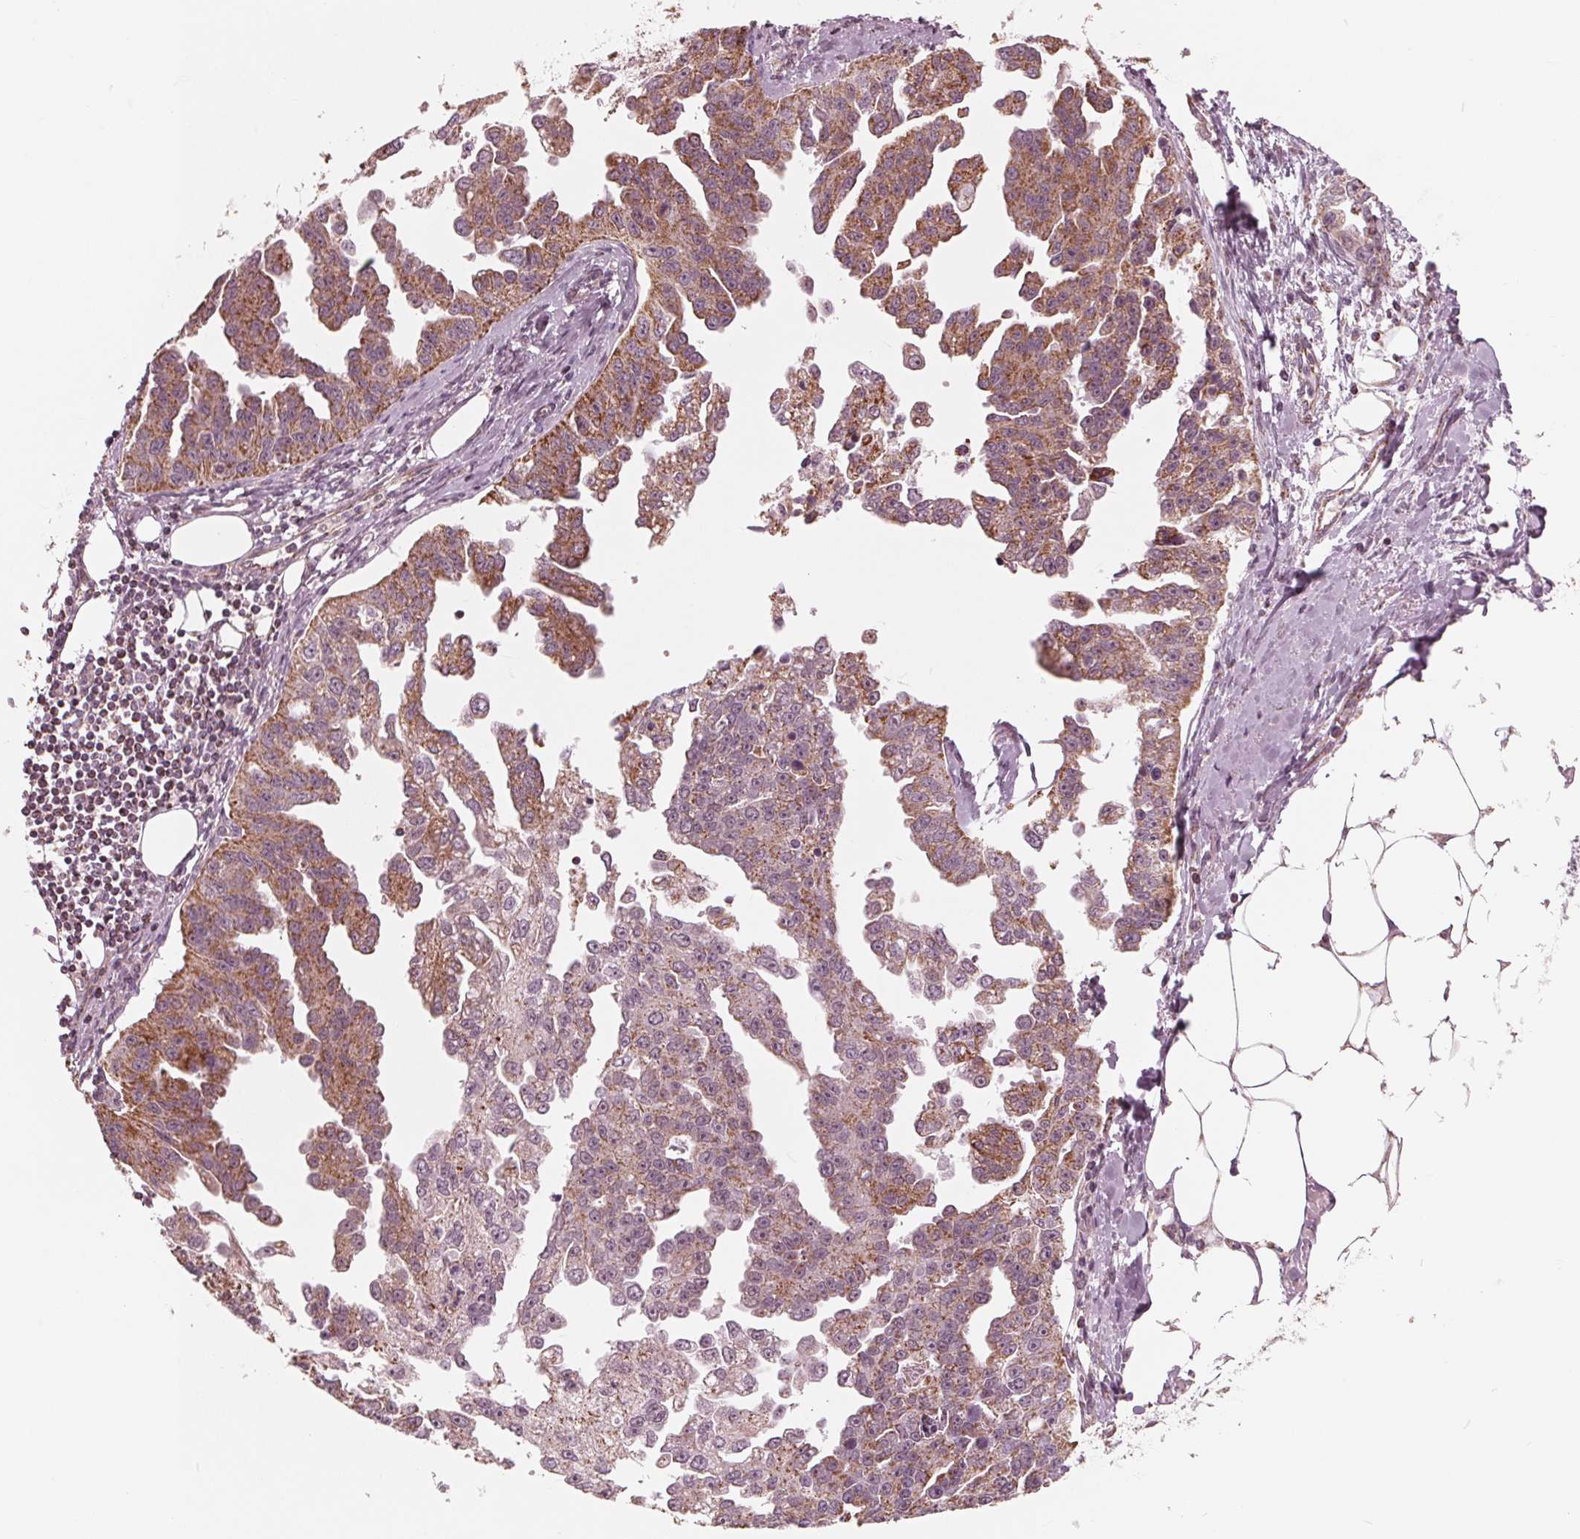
{"staining": {"intensity": "moderate", "quantity": ">75%", "location": "cytoplasmic/membranous"}, "tissue": "ovarian cancer", "cell_type": "Tumor cells", "image_type": "cancer", "snomed": [{"axis": "morphology", "description": "Cystadenocarcinoma, serous, NOS"}, {"axis": "topography", "description": "Ovary"}], "caption": "This is a photomicrograph of IHC staining of ovarian cancer, which shows moderate positivity in the cytoplasmic/membranous of tumor cells.", "gene": "DCAF4L2", "patient": {"sex": "female", "age": 75}}